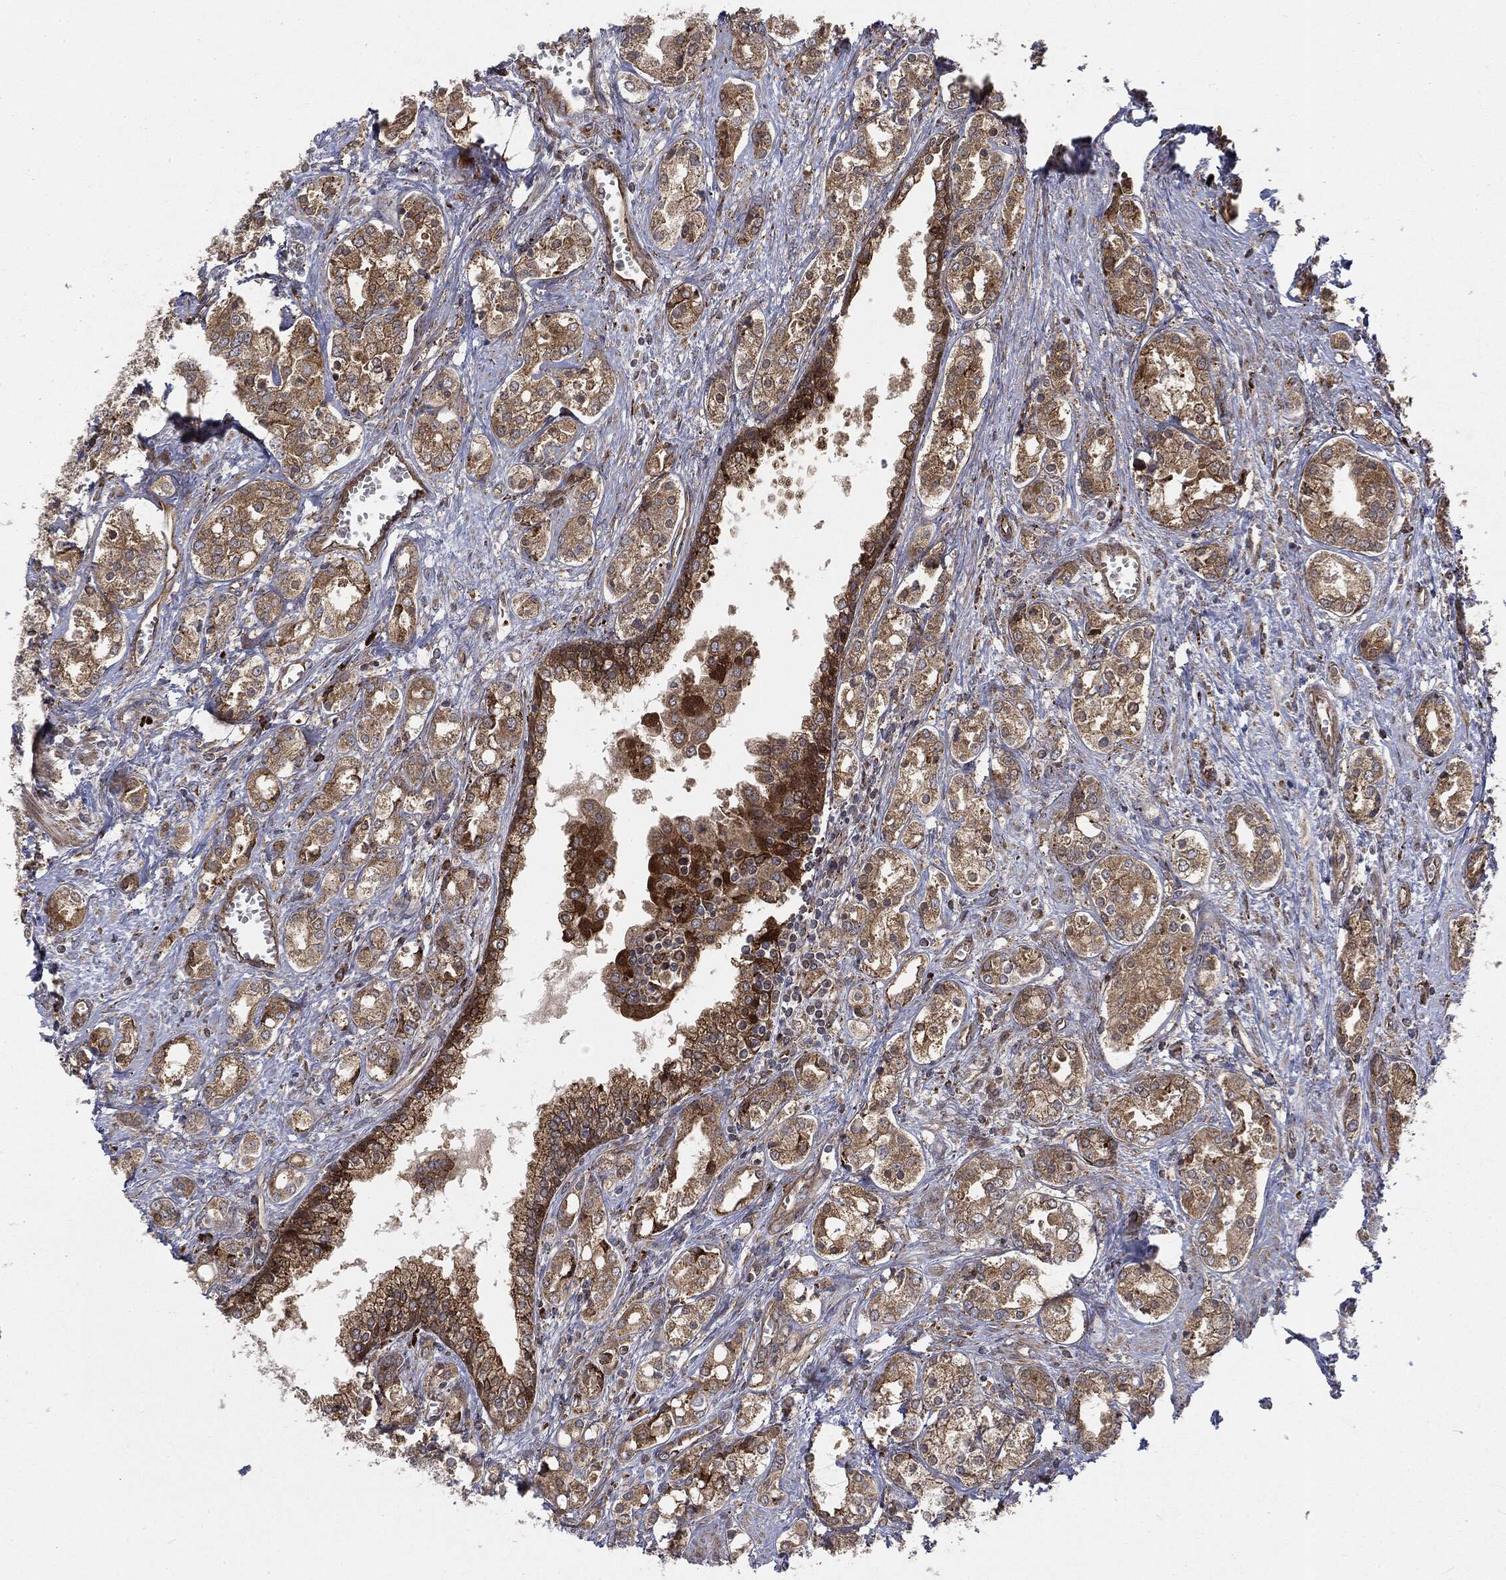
{"staining": {"intensity": "moderate", "quantity": ">75%", "location": "cytoplasmic/membranous"}, "tissue": "prostate cancer", "cell_type": "Tumor cells", "image_type": "cancer", "snomed": [{"axis": "morphology", "description": "Adenocarcinoma, NOS"}, {"axis": "topography", "description": "Prostate and seminal vesicle, NOS"}, {"axis": "topography", "description": "Prostate"}], "caption": "Adenocarcinoma (prostate) stained with DAB (3,3'-diaminobenzidine) immunohistochemistry (IHC) displays medium levels of moderate cytoplasmic/membranous staining in about >75% of tumor cells.", "gene": "CYLD", "patient": {"sex": "male", "age": 62}}